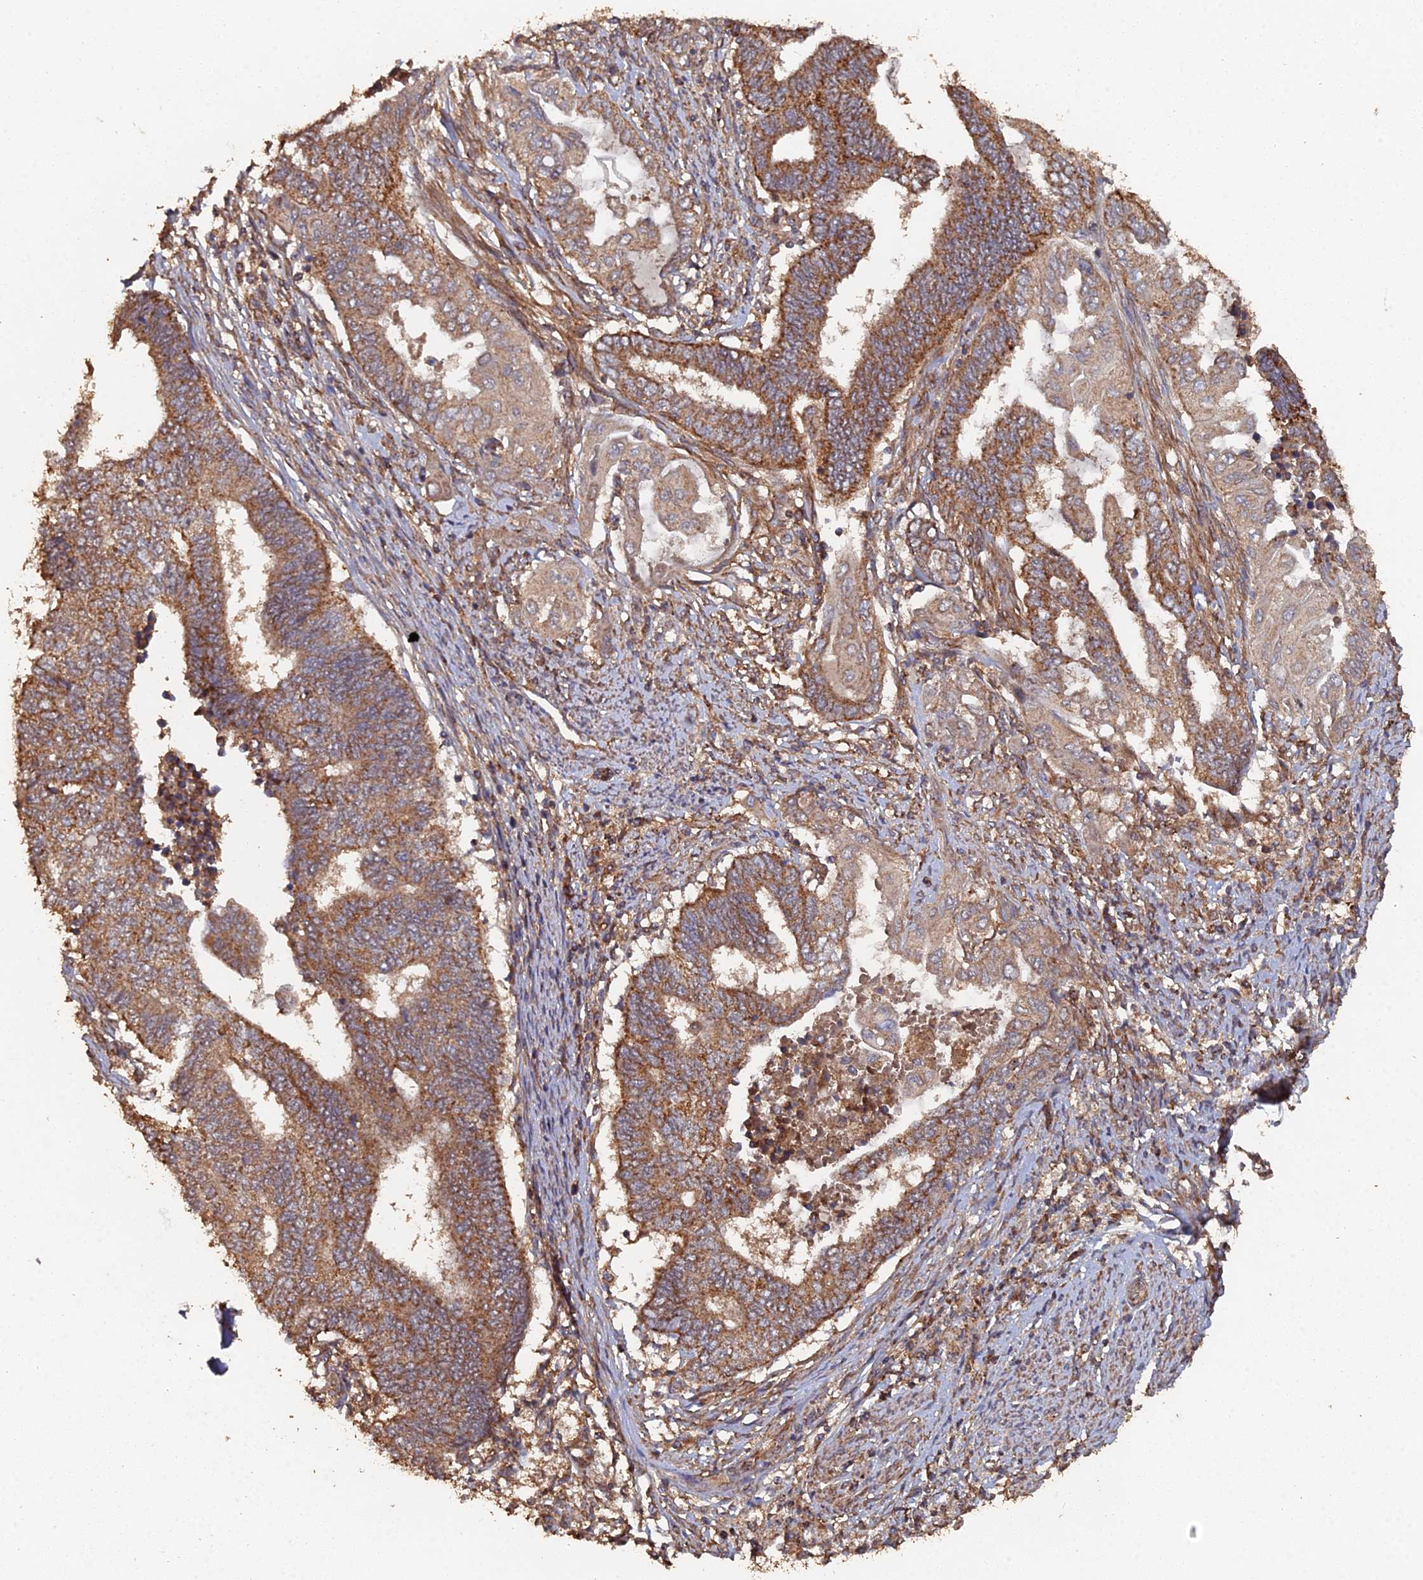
{"staining": {"intensity": "moderate", "quantity": ">75%", "location": "cytoplasmic/membranous"}, "tissue": "endometrial cancer", "cell_type": "Tumor cells", "image_type": "cancer", "snomed": [{"axis": "morphology", "description": "Adenocarcinoma, NOS"}, {"axis": "topography", "description": "Uterus"}, {"axis": "topography", "description": "Endometrium"}], "caption": "Immunohistochemistry (IHC) (DAB (3,3'-diaminobenzidine)) staining of human endometrial cancer exhibits moderate cytoplasmic/membranous protein staining in about >75% of tumor cells.", "gene": "SPANXN4", "patient": {"sex": "female", "age": 70}}